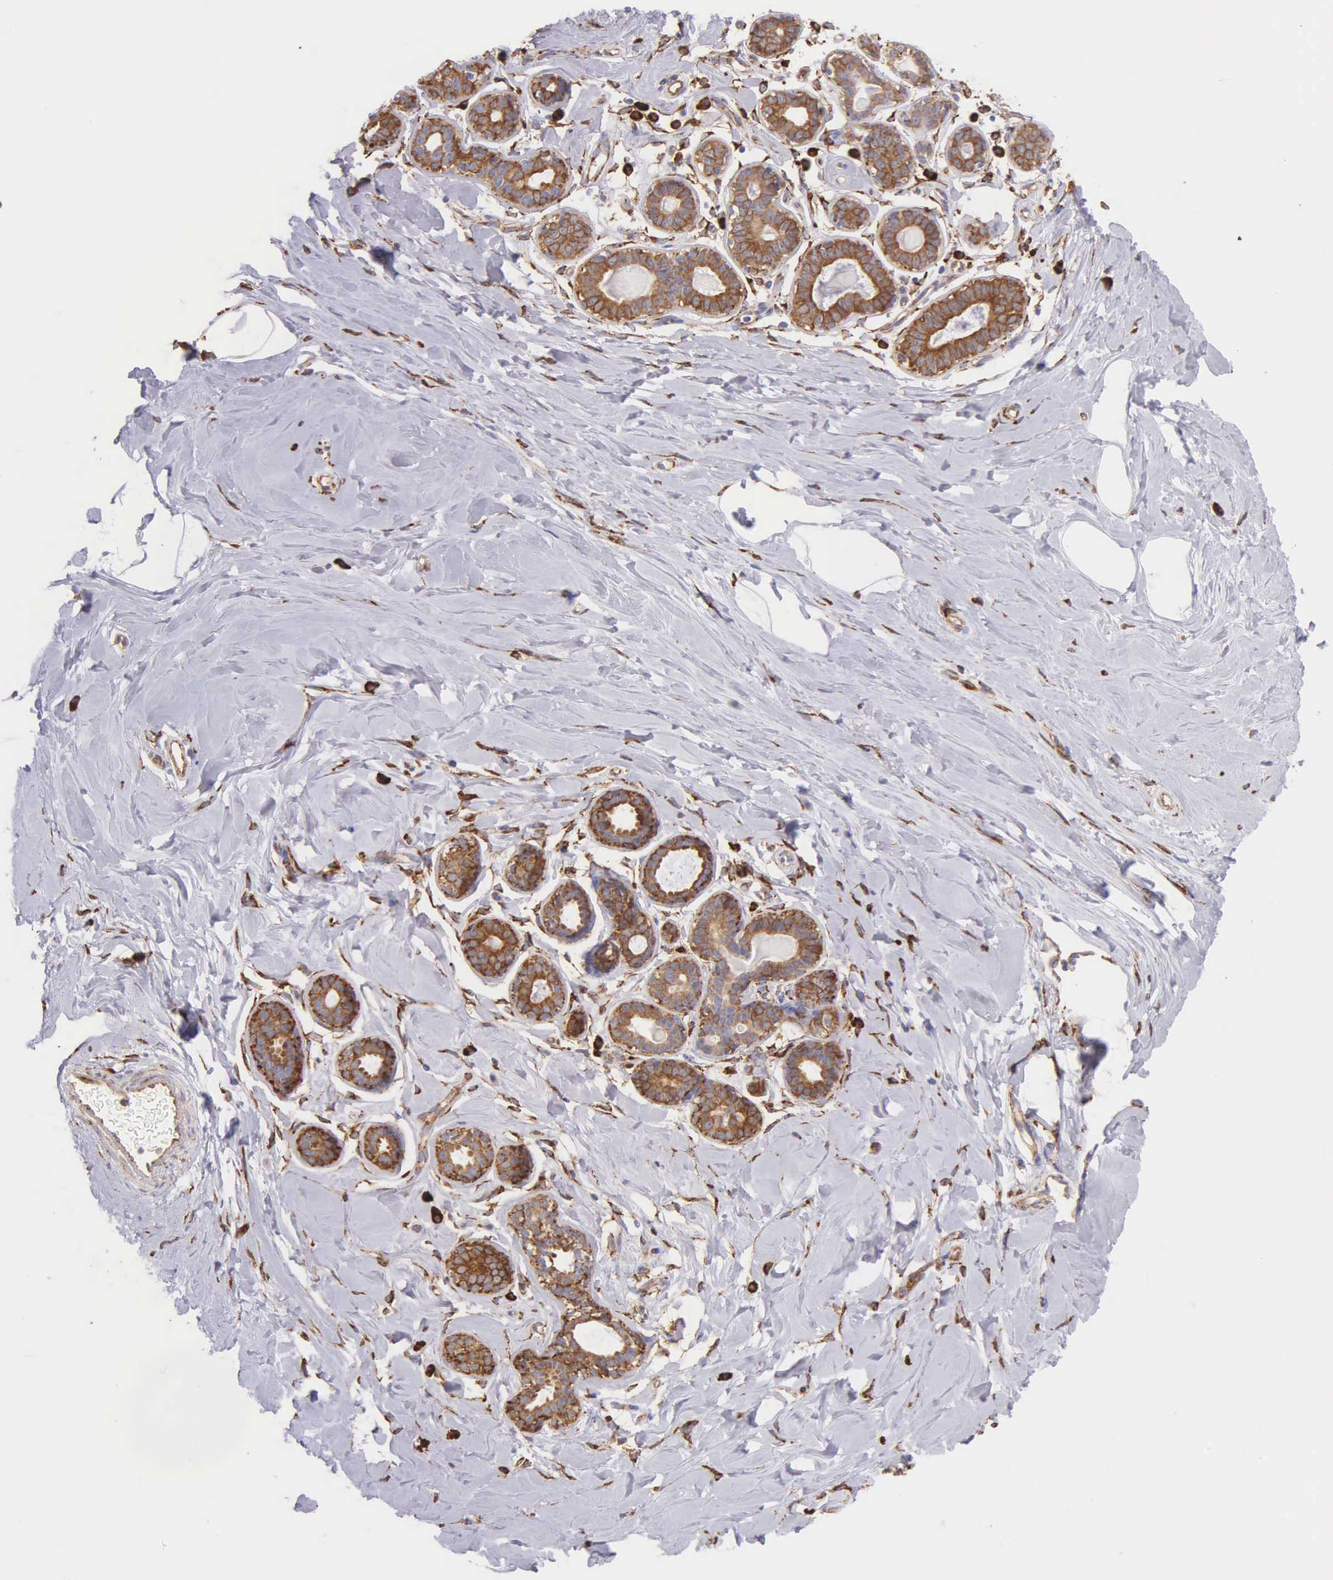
{"staining": {"intensity": "negative", "quantity": "none", "location": "none"}, "tissue": "breast", "cell_type": "Adipocytes", "image_type": "normal", "snomed": [{"axis": "morphology", "description": "Normal tissue, NOS"}, {"axis": "topography", "description": "Breast"}], "caption": "This is a image of immunohistochemistry (IHC) staining of benign breast, which shows no staining in adipocytes.", "gene": "CKAP4", "patient": {"sex": "female", "age": 44}}